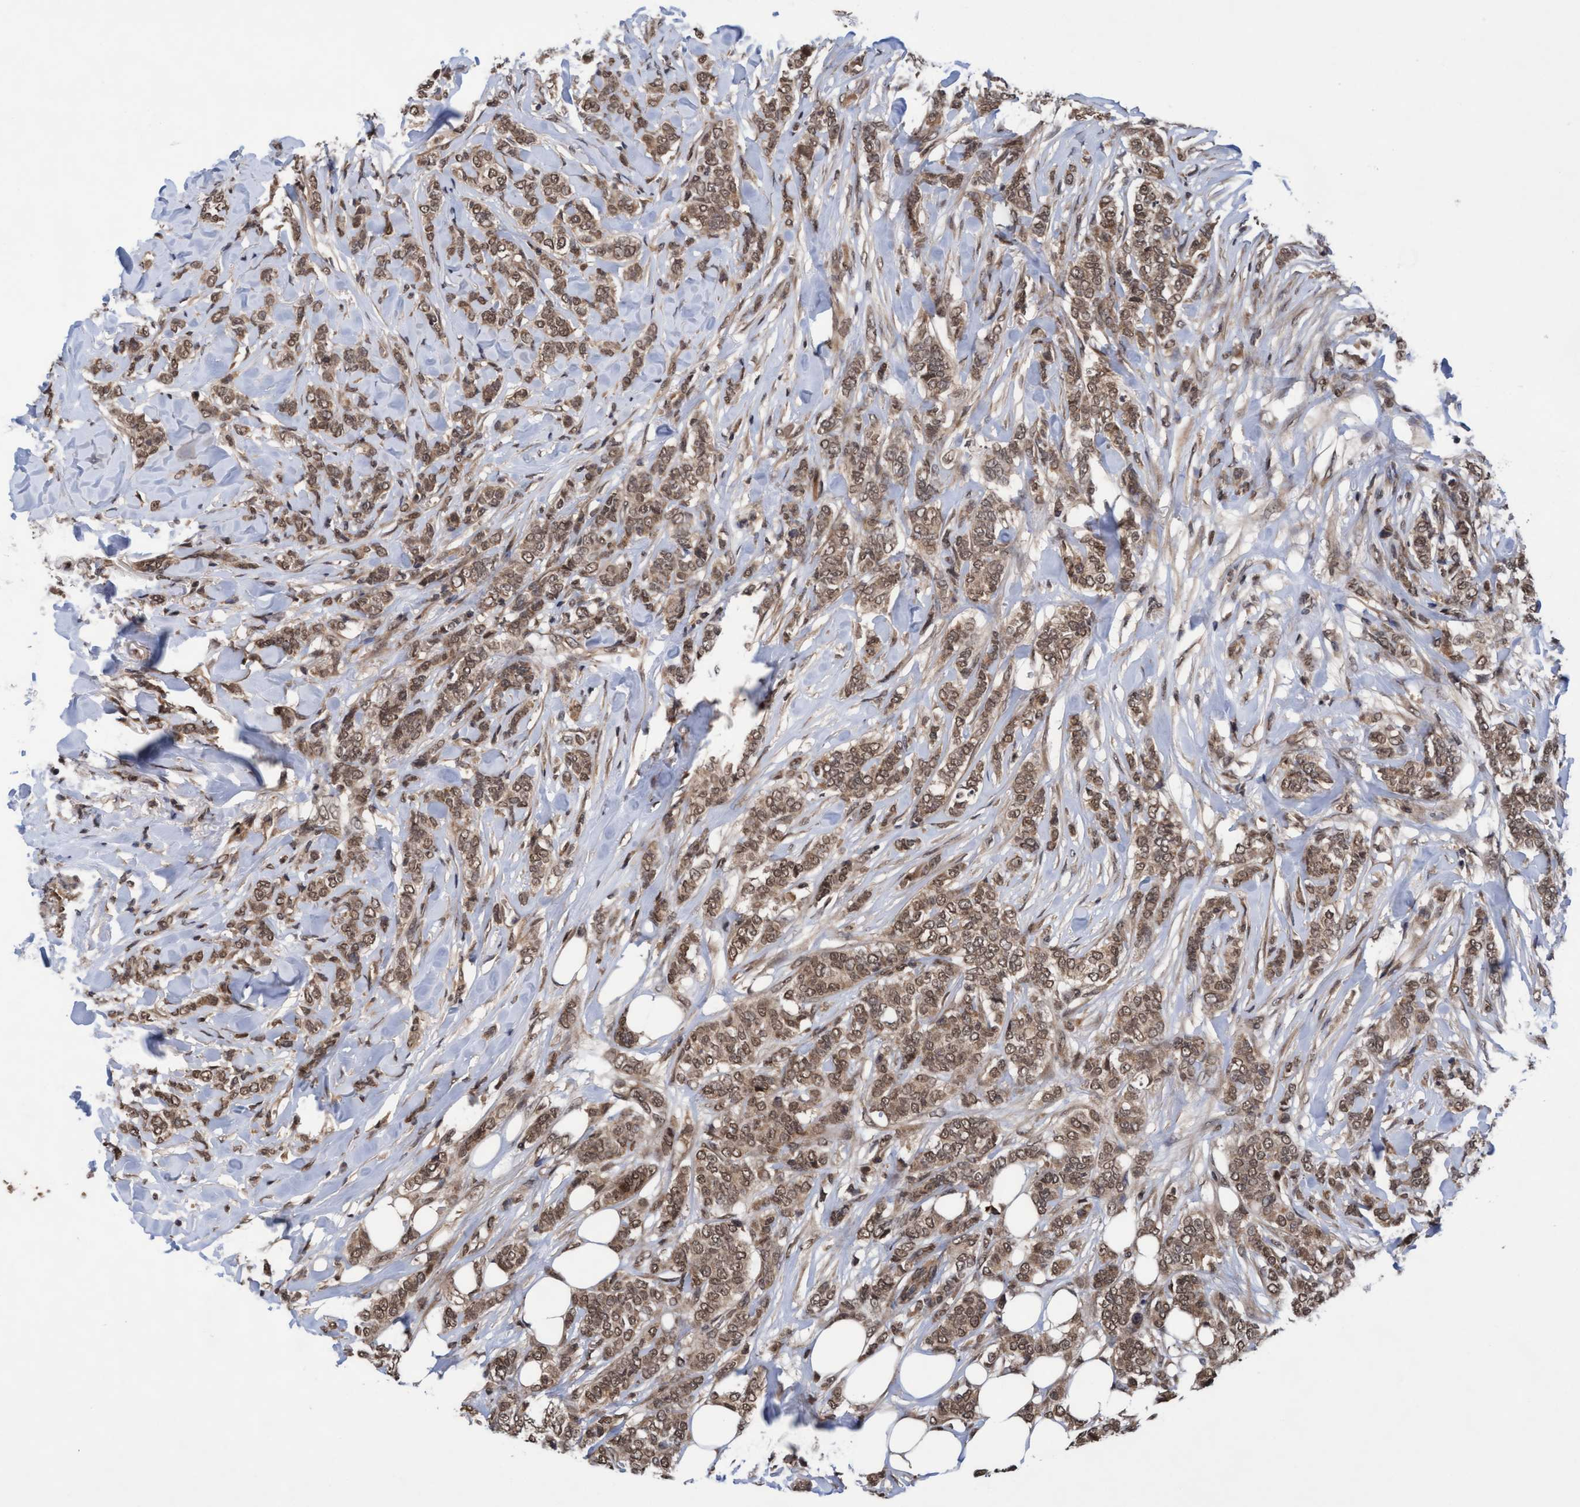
{"staining": {"intensity": "moderate", "quantity": ">75%", "location": "cytoplasmic/membranous,nuclear"}, "tissue": "breast cancer", "cell_type": "Tumor cells", "image_type": "cancer", "snomed": [{"axis": "morphology", "description": "Lobular carcinoma"}, {"axis": "topography", "description": "Skin"}, {"axis": "topography", "description": "Breast"}], "caption": "A brown stain labels moderate cytoplasmic/membranous and nuclear expression of a protein in human breast lobular carcinoma tumor cells. Nuclei are stained in blue.", "gene": "WASF1", "patient": {"sex": "female", "age": 46}}